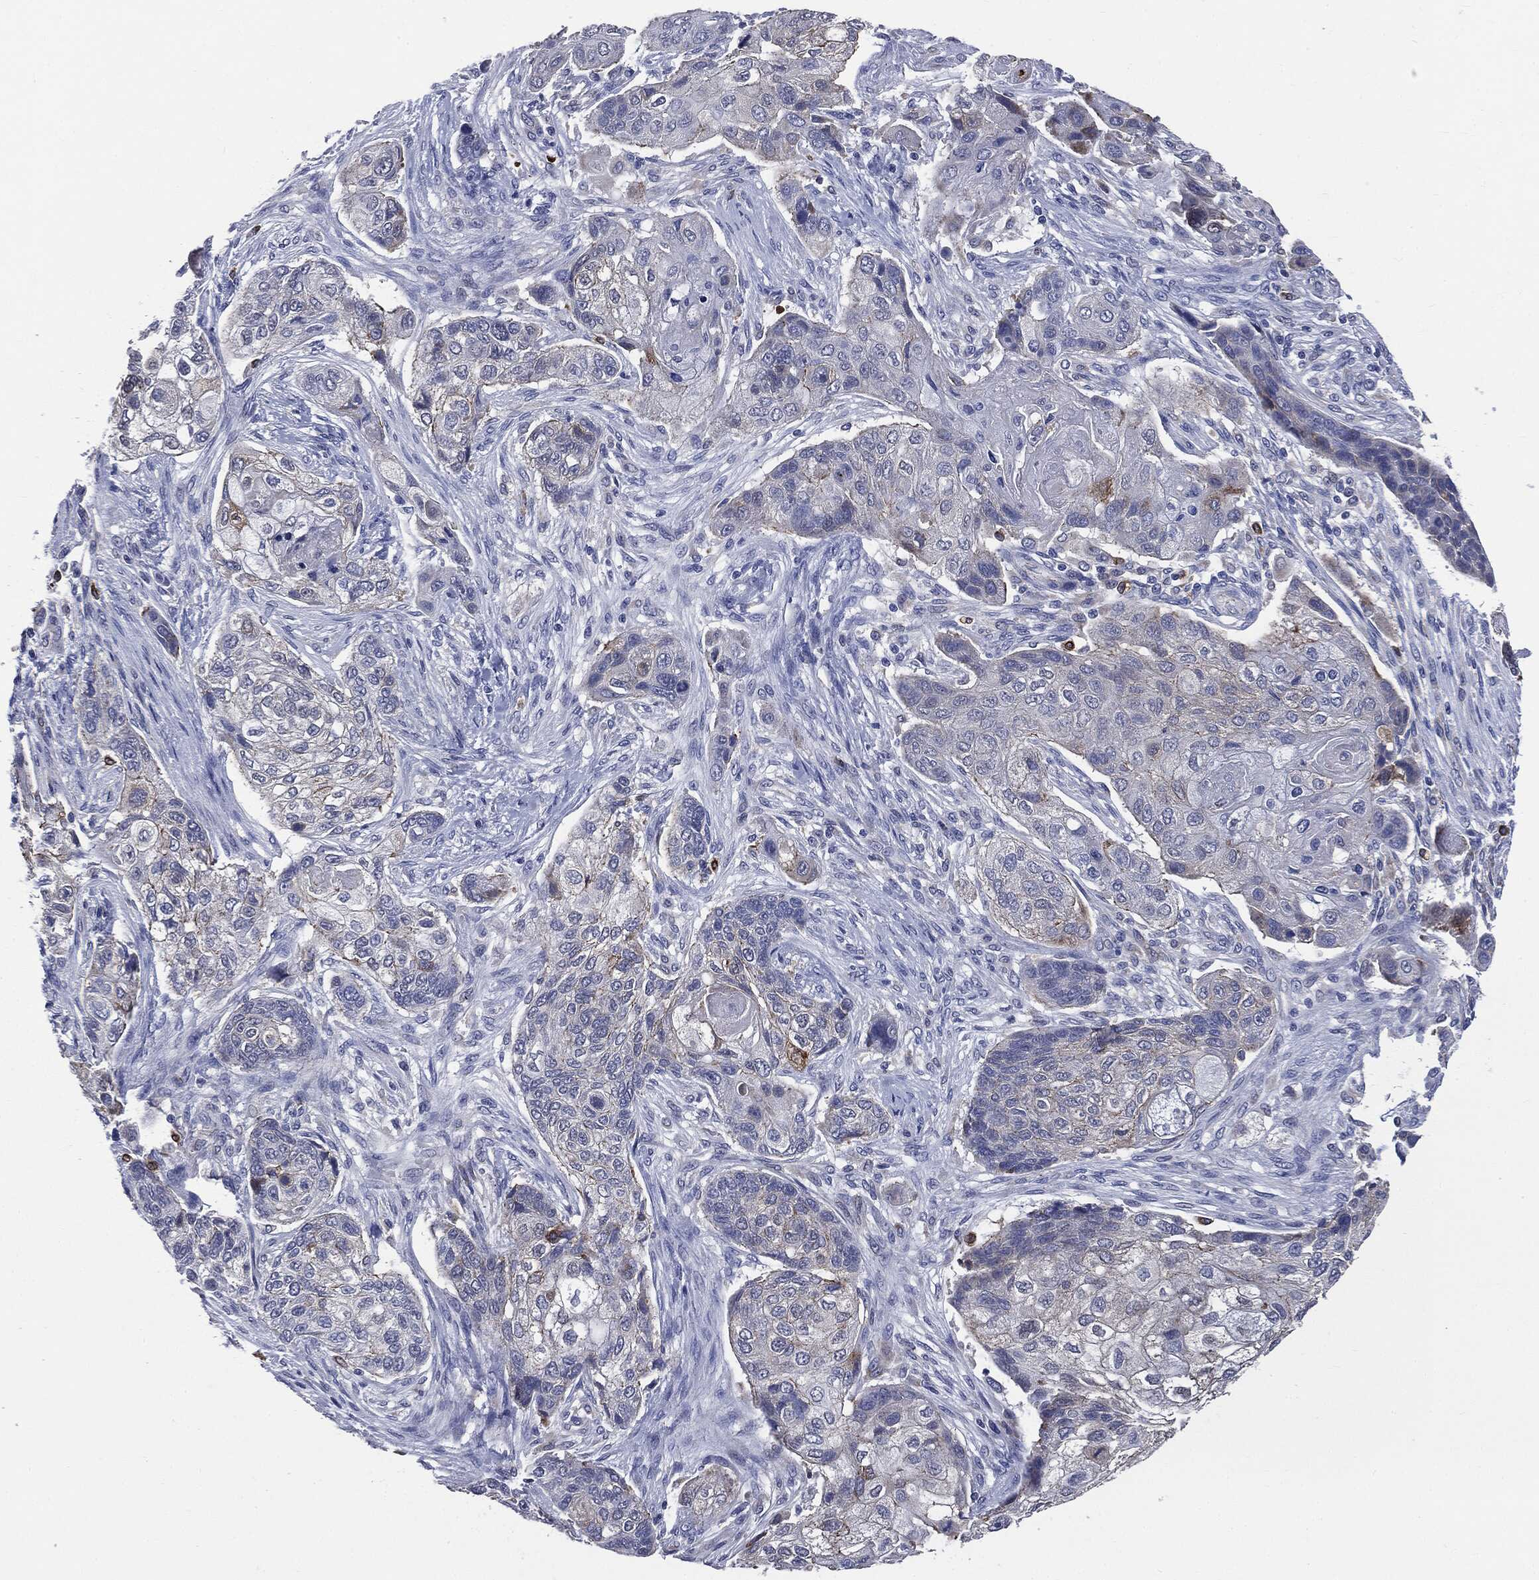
{"staining": {"intensity": "moderate", "quantity": "<25%", "location": "cytoplasmic/membranous"}, "tissue": "lung cancer", "cell_type": "Tumor cells", "image_type": "cancer", "snomed": [{"axis": "morphology", "description": "Normal tissue, NOS"}, {"axis": "morphology", "description": "Squamous cell carcinoma, NOS"}, {"axis": "topography", "description": "Bronchus"}, {"axis": "topography", "description": "Lung"}], "caption": "This is a photomicrograph of immunohistochemistry staining of lung cancer, which shows moderate staining in the cytoplasmic/membranous of tumor cells.", "gene": "PTGS2", "patient": {"sex": "male", "age": 69}}